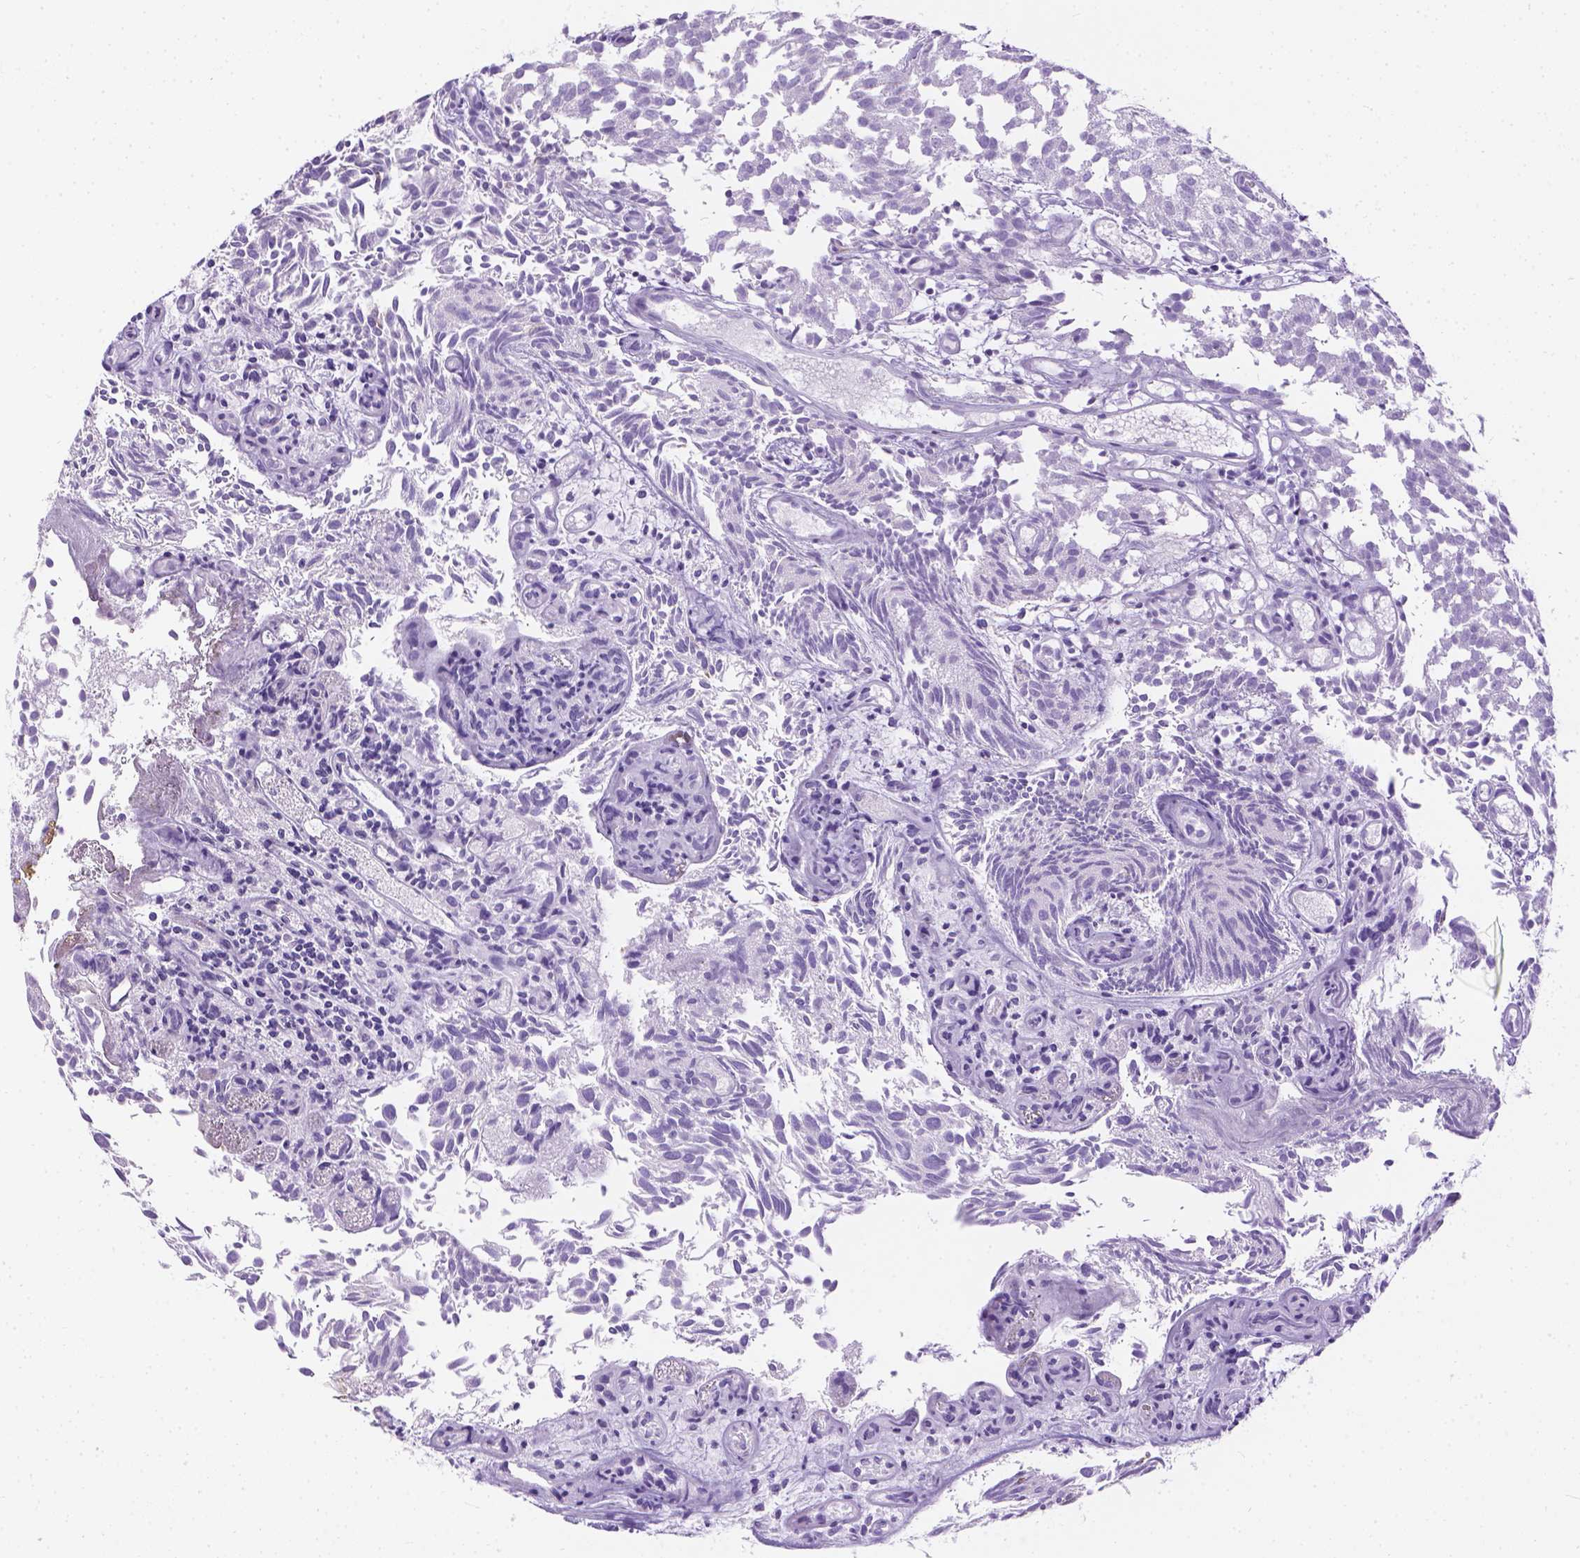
{"staining": {"intensity": "negative", "quantity": "none", "location": "none"}, "tissue": "urothelial cancer", "cell_type": "Tumor cells", "image_type": "cancer", "snomed": [{"axis": "morphology", "description": "Urothelial carcinoma, Low grade"}, {"axis": "topography", "description": "Urinary bladder"}], "caption": "This is an immunohistochemistry (IHC) micrograph of urothelial cancer. There is no positivity in tumor cells.", "gene": "TMEM38A", "patient": {"sex": "male", "age": 70}}